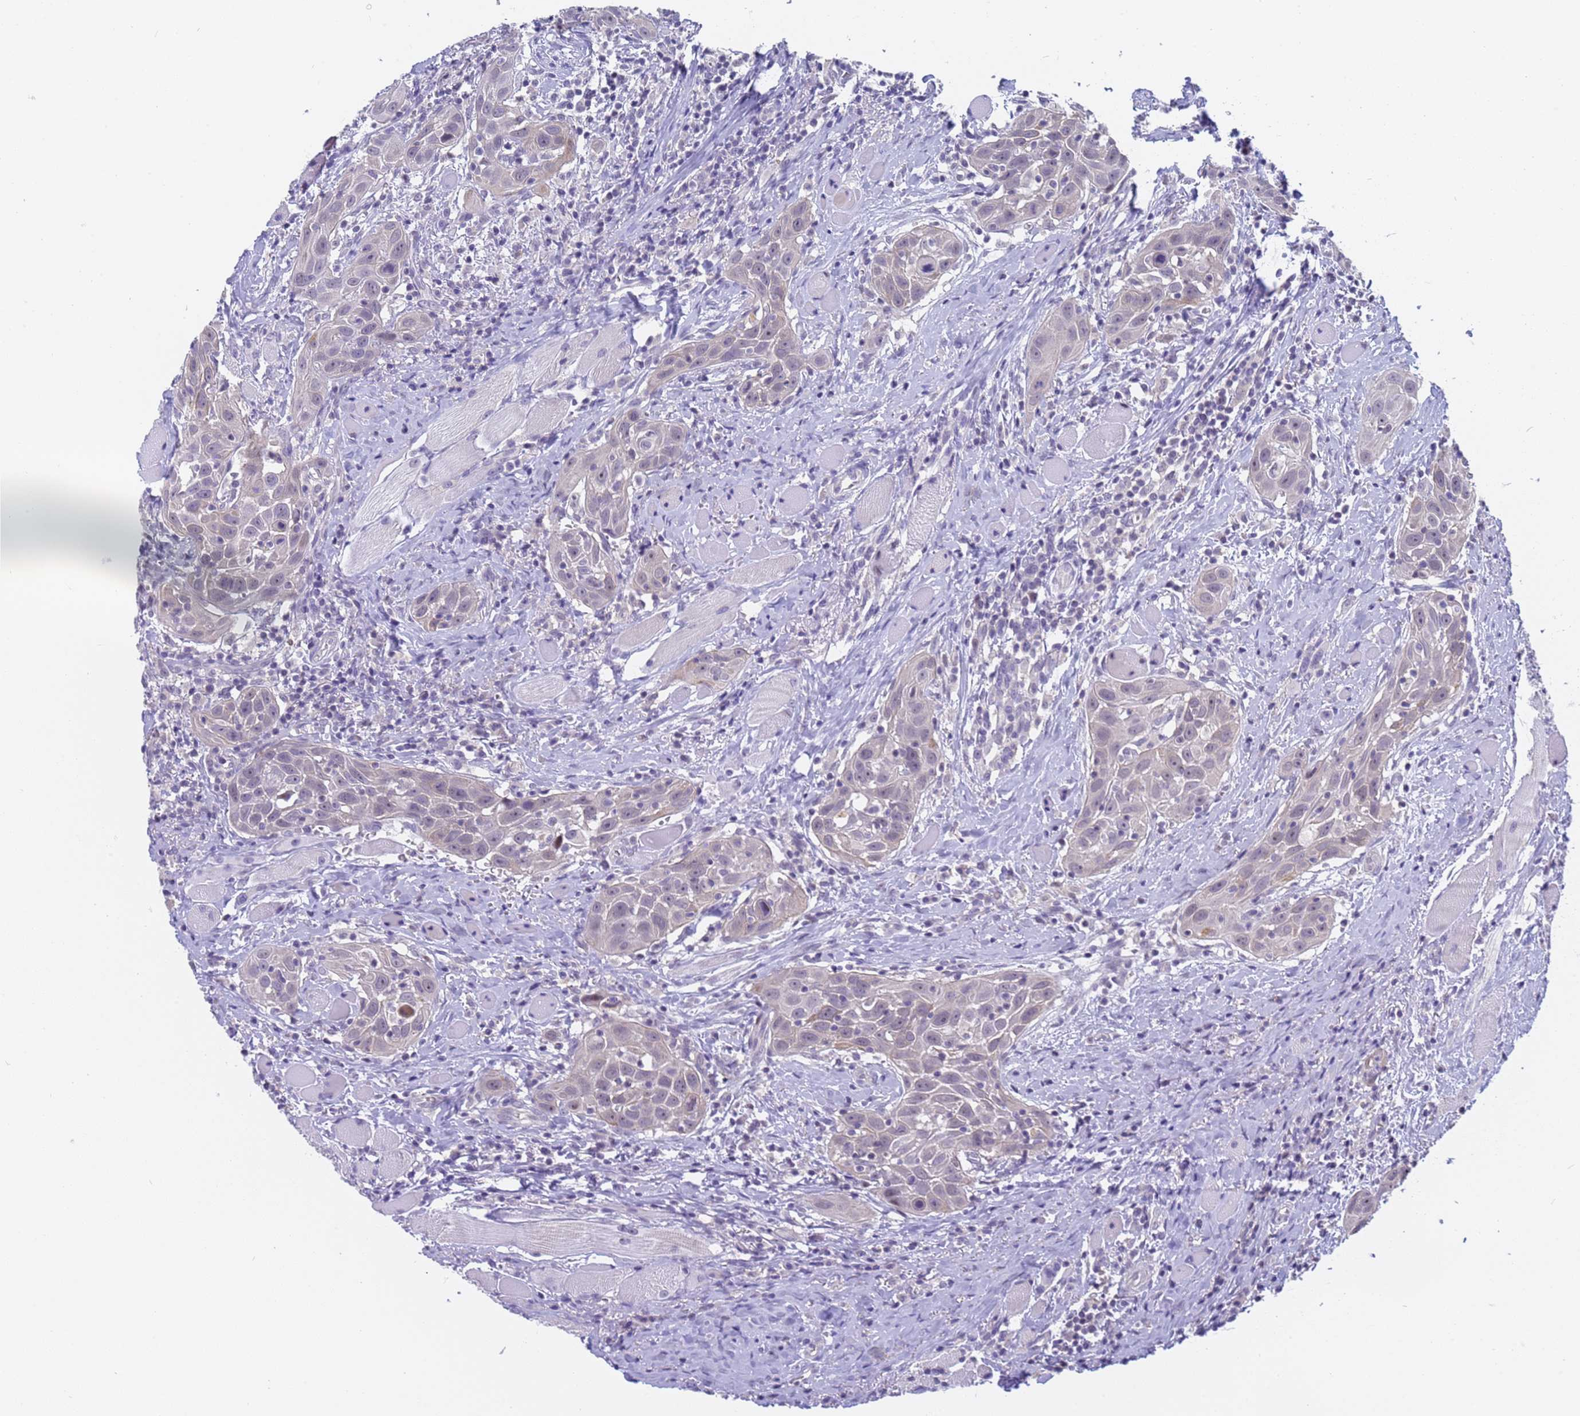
{"staining": {"intensity": "moderate", "quantity": "<25%", "location": "cytoplasmic/membranous"}, "tissue": "head and neck cancer", "cell_type": "Tumor cells", "image_type": "cancer", "snomed": [{"axis": "morphology", "description": "Squamous cell carcinoma, NOS"}, {"axis": "topography", "description": "Oral tissue"}, {"axis": "topography", "description": "Head-Neck"}], "caption": "A brown stain labels moderate cytoplasmic/membranous expression of a protein in human head and neck cancer (squamous cell carcinoma) tumor cells.", "gene": "VWA3A", "patient": {"sex": "female", "age": 50}}